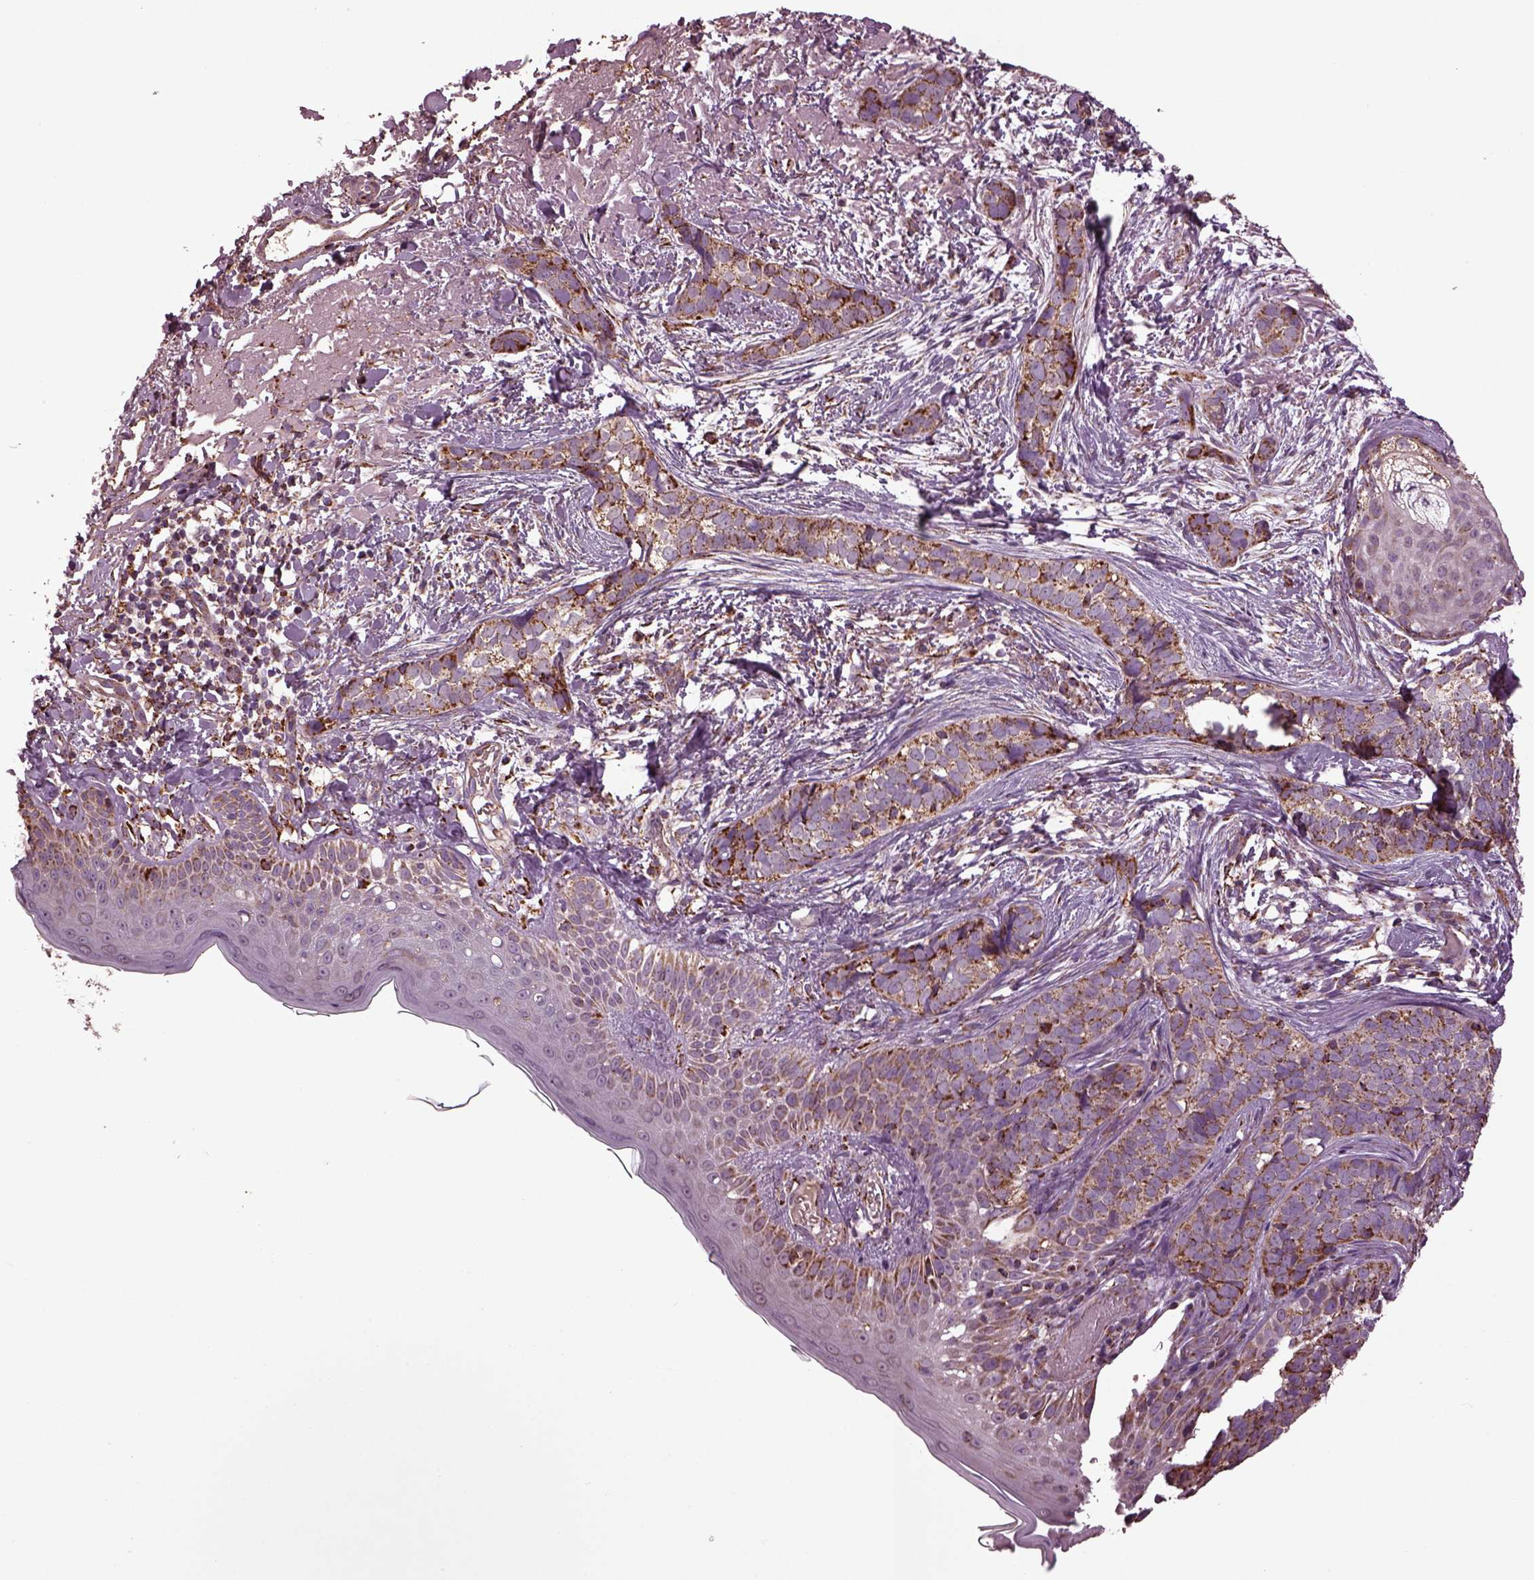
{"staining": {"intensity": "moderate", "quantity": "<25%", "location": "cytoplasmic/membranous"}, "tissue": "skin cancer", "cell_type": "Tumor cells", "image_type": "cancer", "snomed": [{"axis": "morphology", "description": "Basal cell carcinoma"}, {"axis": "topography", "description": "Skin"}], "caption": "IHC (DAB (3,3'-diaminobenzidine)) staining of human skin cancer (basal cell carcinoma) reveals moderate cytoplasmic/membranous protein positivity in about <25% of tumor cells.", "gene": "TMEM254", "patient": {"sex": "male", "age": 87}}